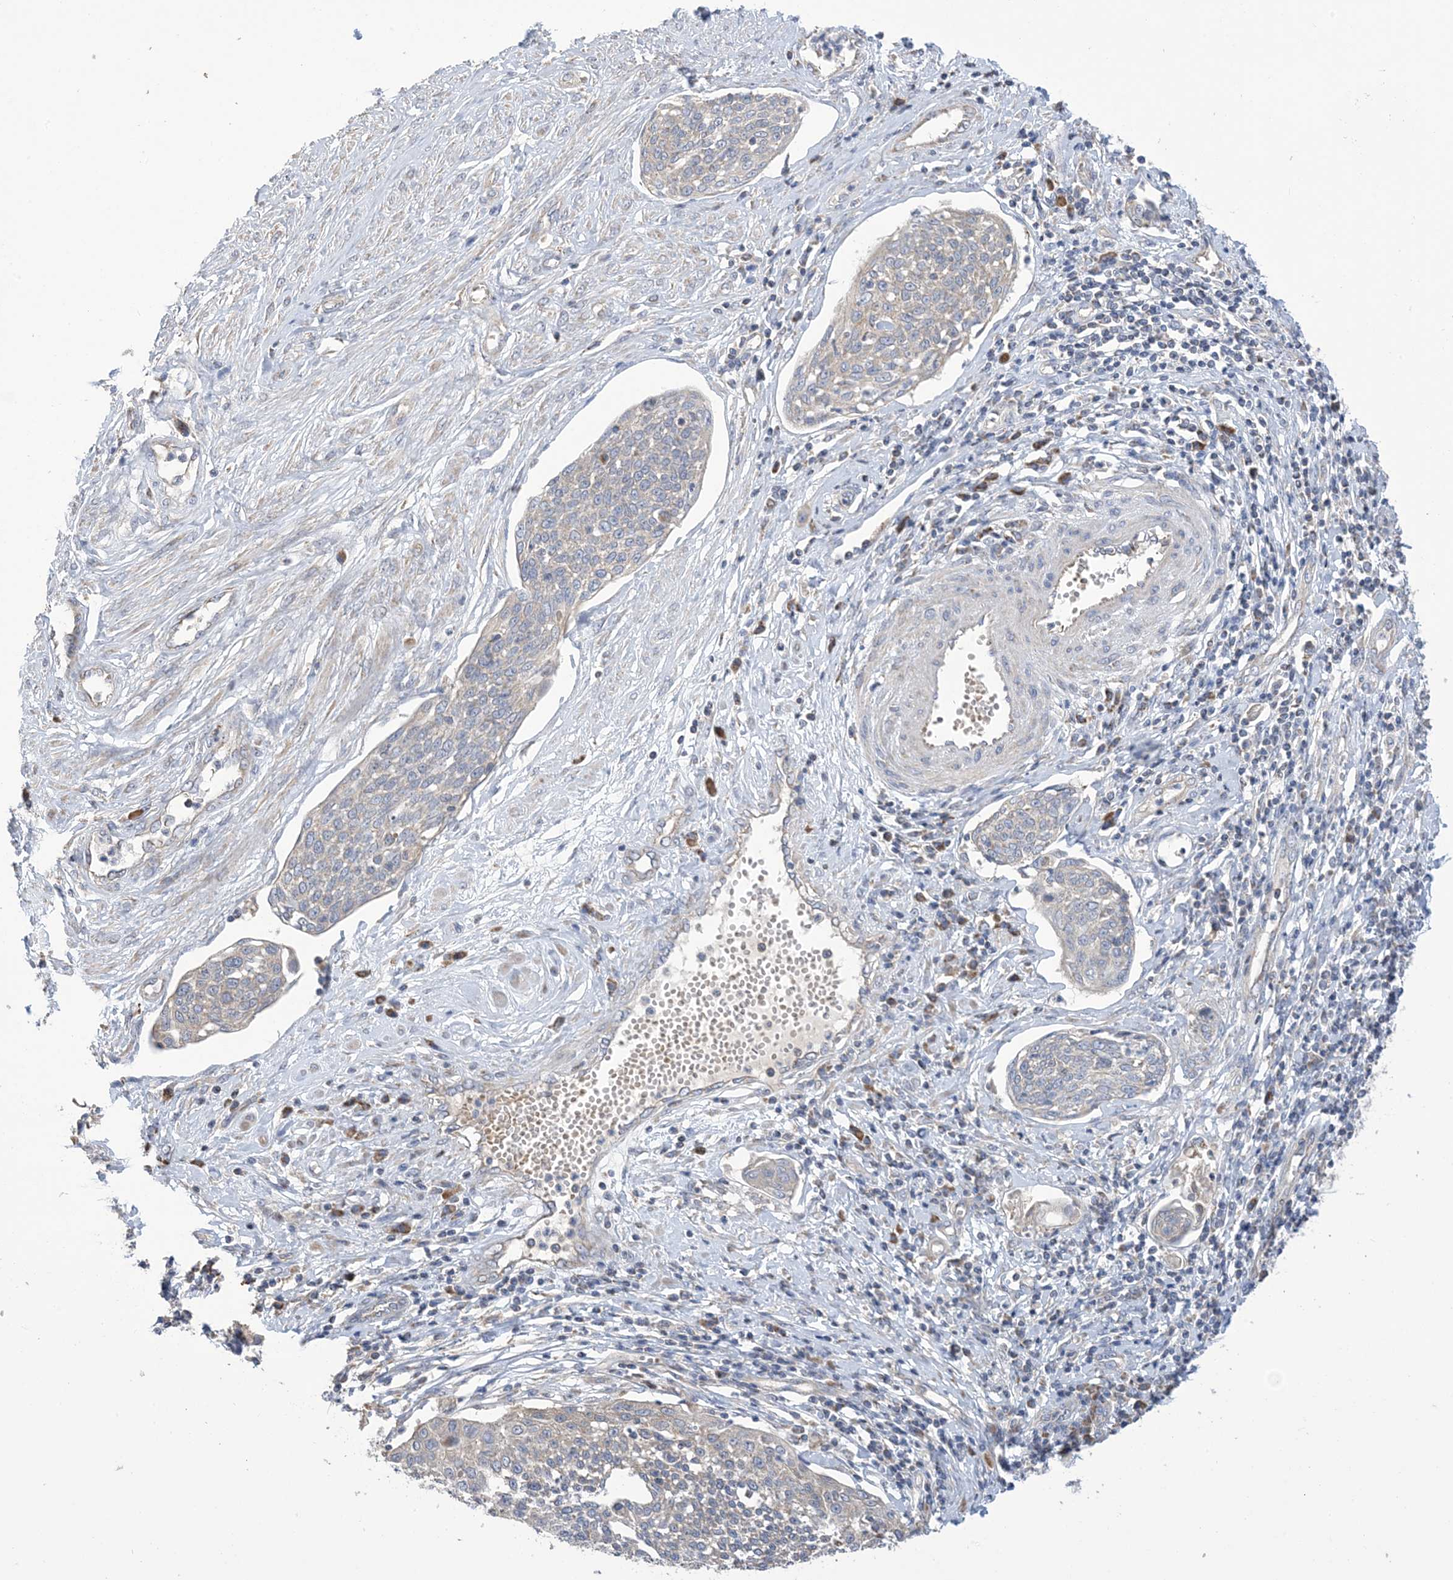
{"staining": {"intensity": "negative", "quantity": "none", "location": "none"}, "tissue": "cervical cancer", "cell_type": "Tumor cells", "image_type": "cancer", "snomed": [{"axis": "morphology", "description": "Squamous cell carcinoma, NOS"}, {"axis": "topography", "description": "Cervix"}], "caption": "Immunohistochemistry (IHC) micrograph of neoplastic tissue: human squamous cell carcinoma (cervical) stained with DAB displays no significant protein expression in tumor cells.", "gene": "CLEC16A", "patient": {"sex": "female", "age": 34}}